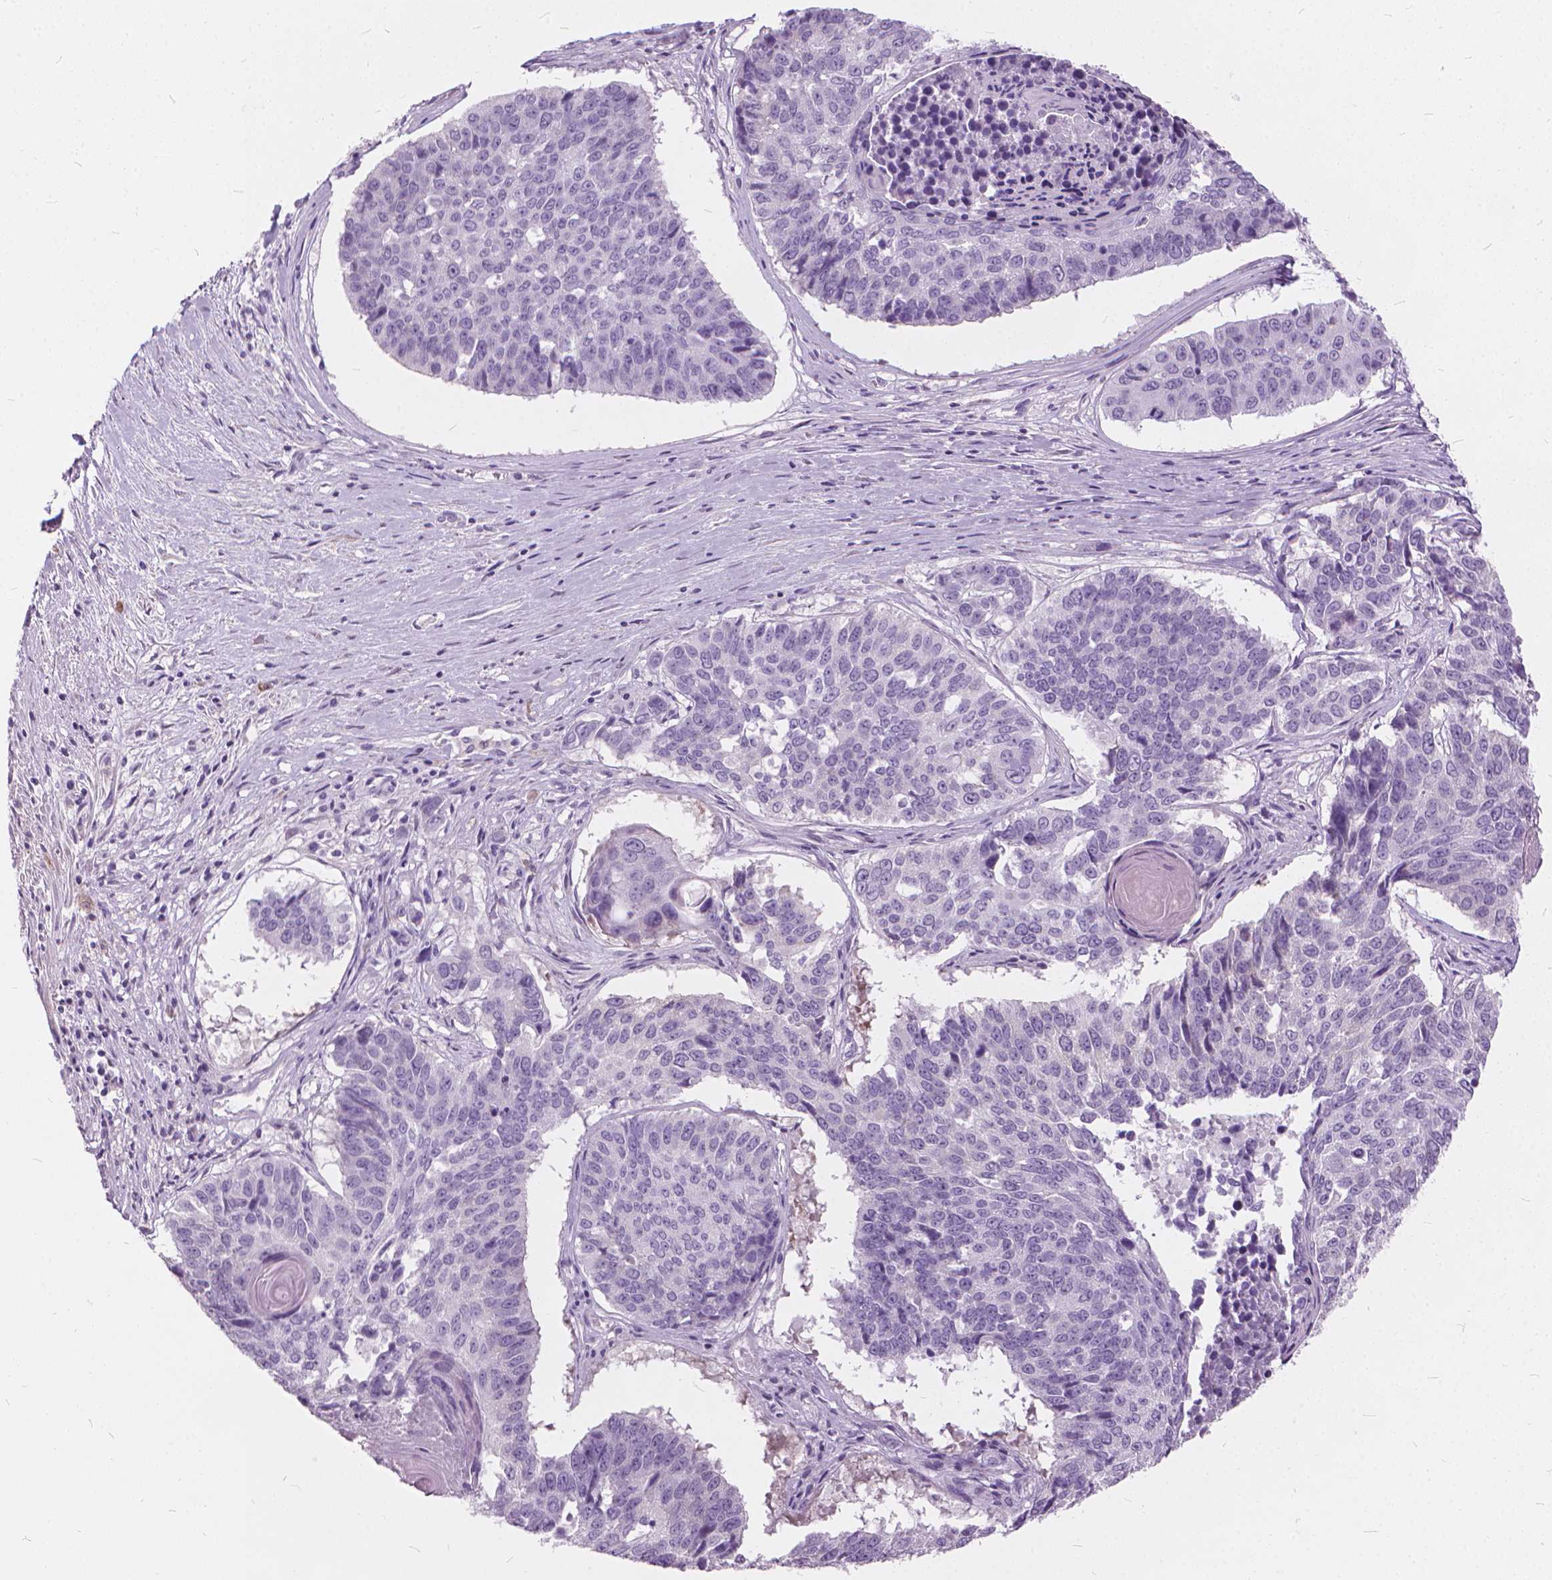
{"staining": {"intensity": "negative", "quantity": "none", "location": "none"}, "tissue": "lung cancer", "cell_type": "Tumor cells", "image_type": "cancer", "snomed": [{"axis": "morphology", "description": "Squamous cell carcinoma, NOS"}, {"axis": "topography", "description": "Lung"}], "caption": "An immunohistochemistry (IHC) micrograph of lung squamous cell carcinoma is shown. There is no staining in tumor cells of lung squamous cell carcinoma.", "gene": "DNM1", "patient": {"sex": "male", "age": 73}}